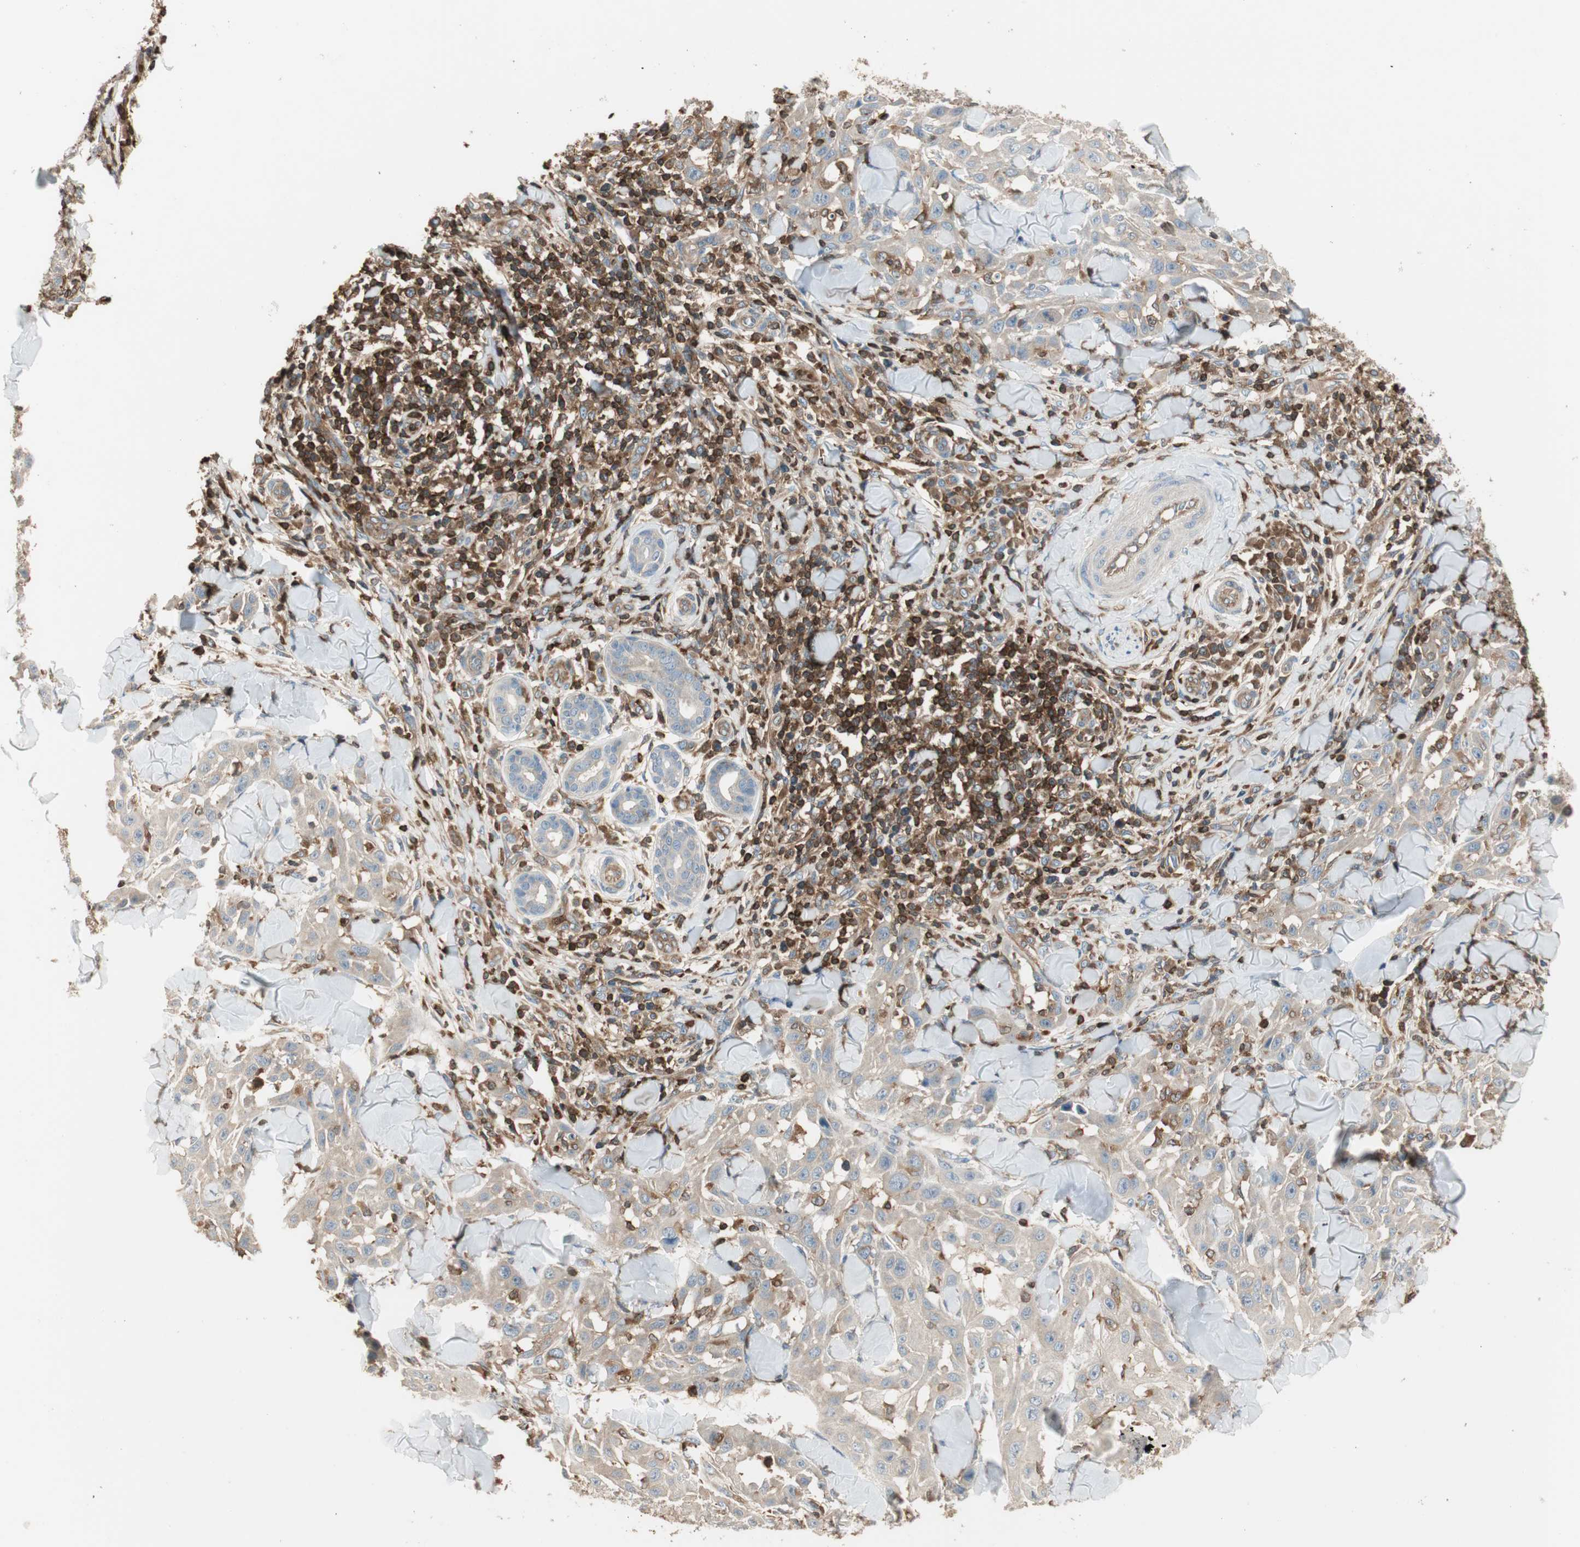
{"staining": {"intensity": "weak", "quantity": ">75%", "location": "cytoplasmic/membranous"}, "tissue": "skin cancer", "cell_type": "Tumor cells", "image_type": "cancer", "snomed": [{"axis": "morphology", "description": "Squamous cell carcinoma, NOS"}, {"axis": "topography", "description": "Skin"}], "caption": "Skin cancer (squamous cell carcinoma) was stained to show a protein in brown. There is low levels of weak cytoplasmic/membranous expression in about >75% of tumor cells.", "gene": "CRLF3", "patient": {"sex": "male", "age": 24}}